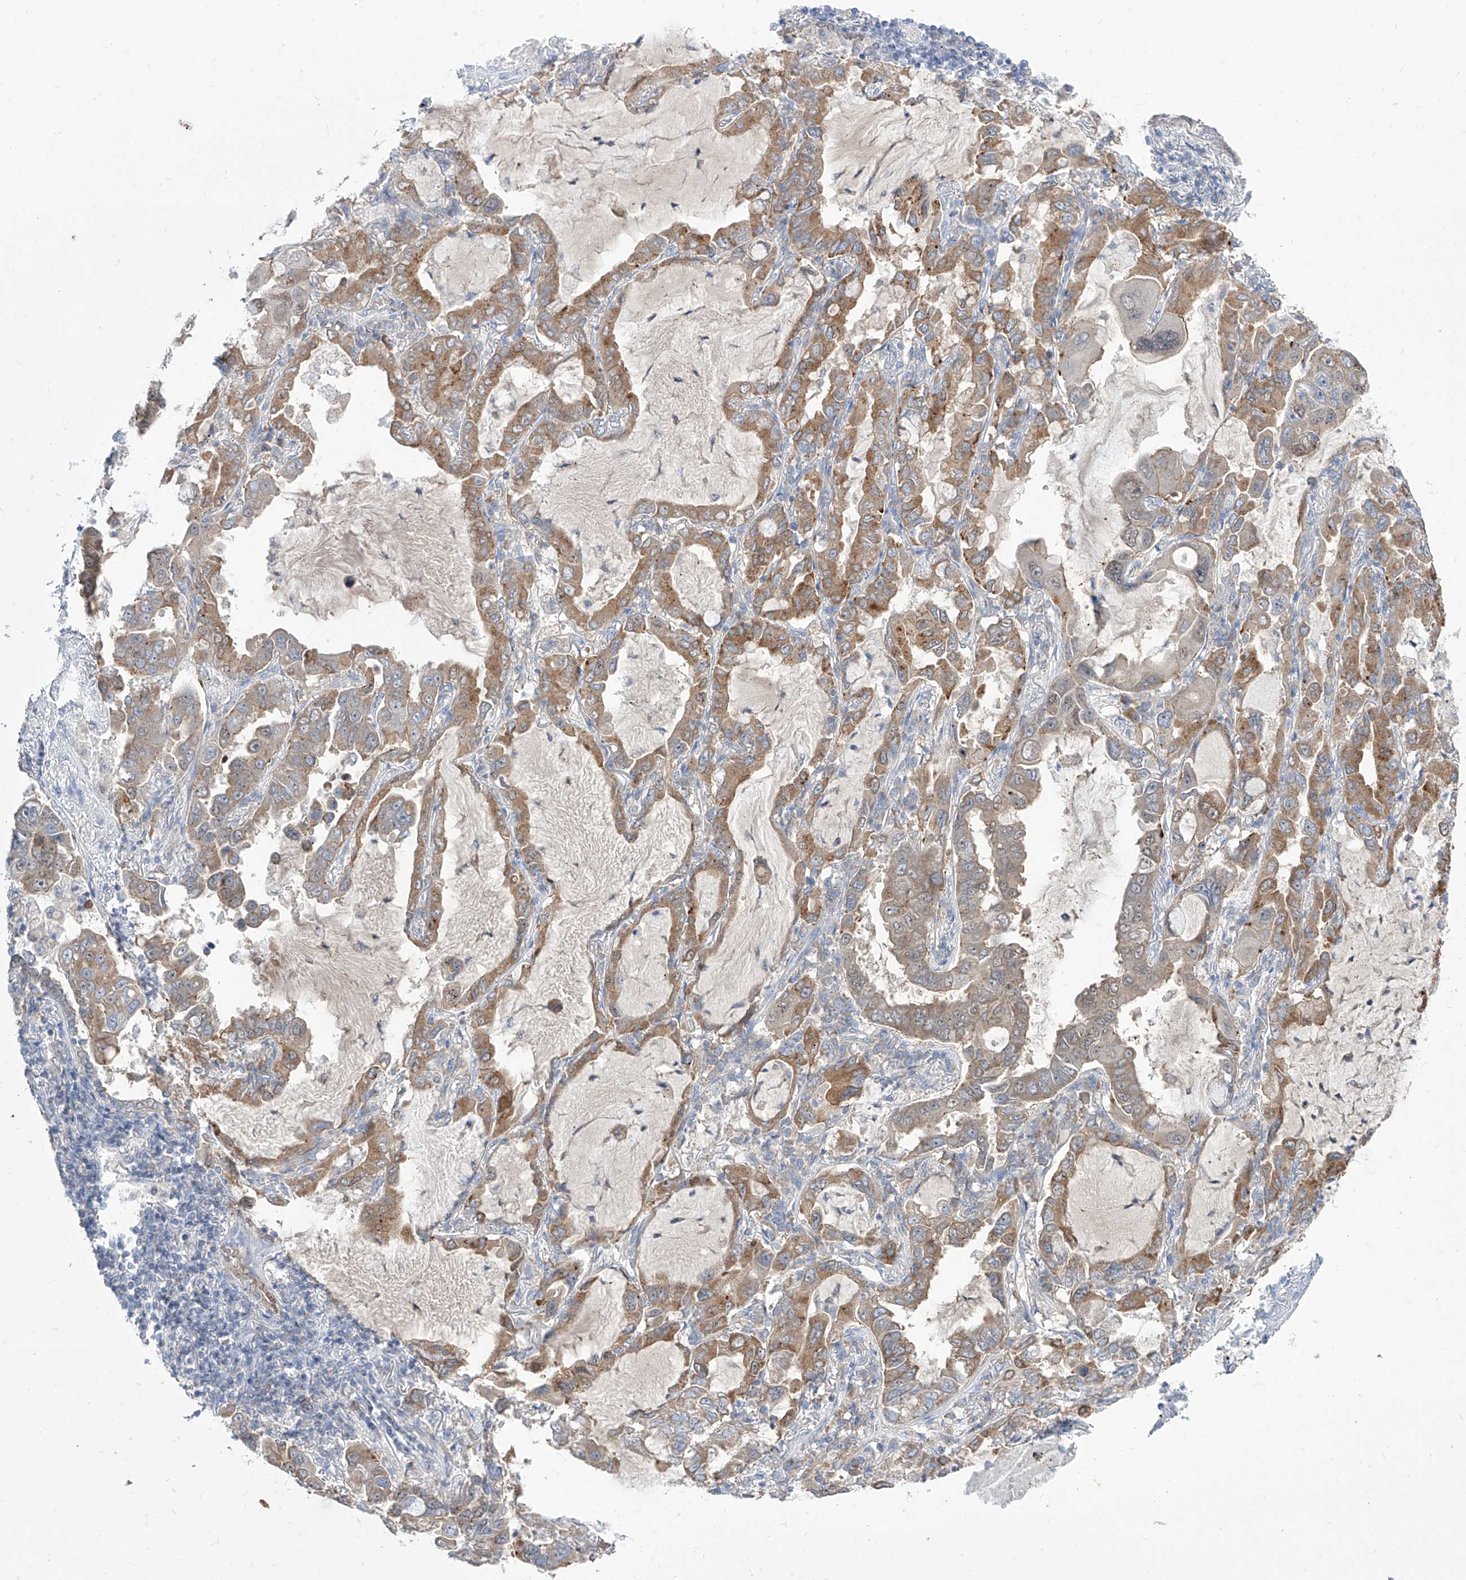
{"staining": {"intensity": "moderate", "quantity": ">75%", "location": "cytoplasmic/membranous"}, "tissue": "lung cancer", "cell_type": "Tumor cells", "image_type": "cancer", "snomed": [{"axis": "morphology", "description": "Adenocarcinoma, NOS"}, {"axis": "topography", "description": "Lung"}], "caption": "Immunohistochemical staining of lung adenocarcinoma demonstrates medium levels of moderate cytoplasmic/membranous expression in approximately >75% of tumor cells.", "gene": "BROX", "patient": {"sex": "male", "age": 64}}